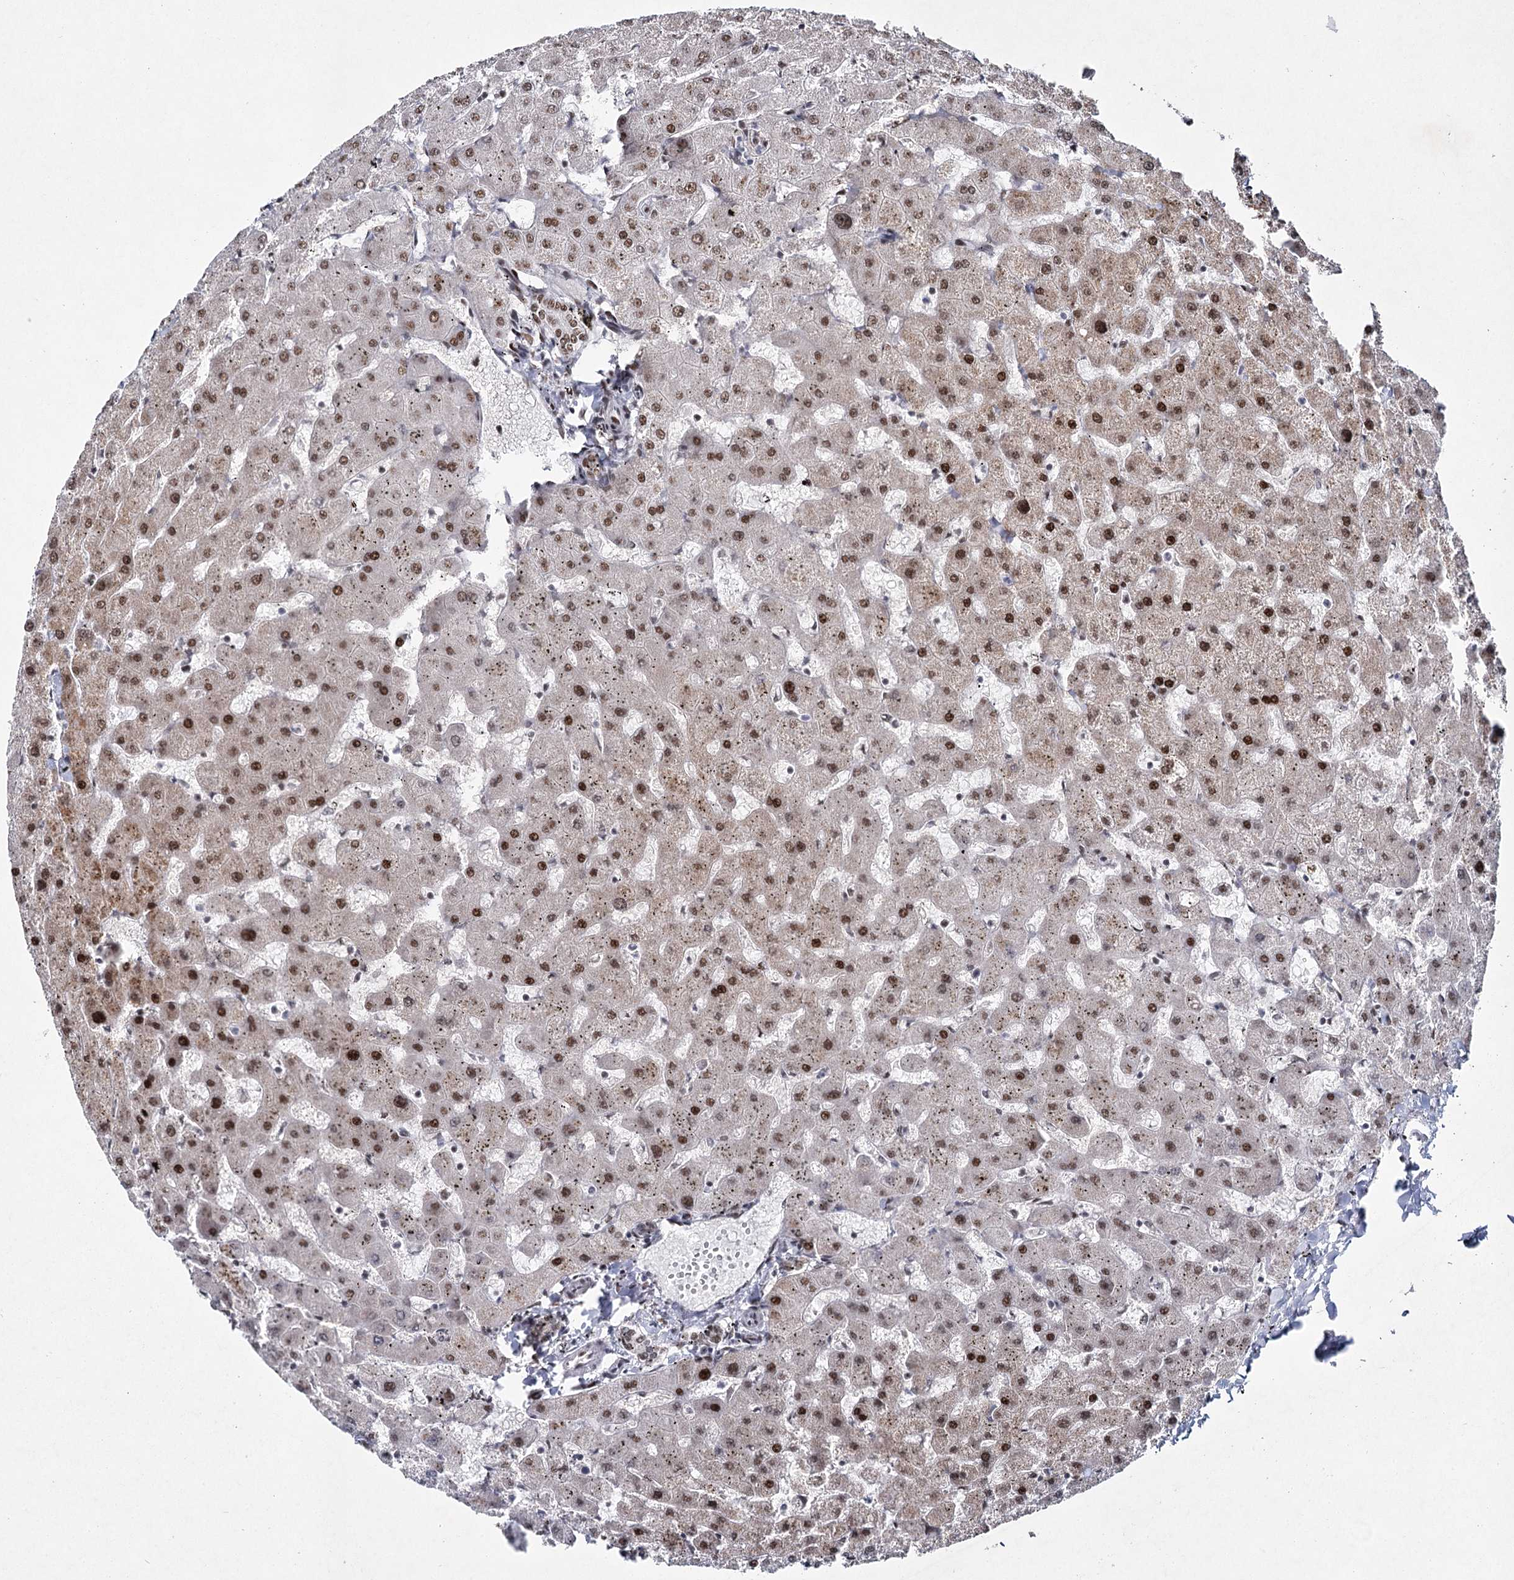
{"staining": {"intensity": "strong", "quantity": ">75%", "location": "nuclear"}, "tissue": "liver", "cell_type": "Cholangiocytes", "image_type": "normal", "snomed": [{"axis": "morphology", "description": "Normal tissue, NOS"}, {"axis": "topography", "description": "Liver"}], "caption": "Immunohistochemistry micrograph of benign liver: human liver stained using IHC reveals high levels of strong protein expression localized specifically in the nuclear of cholangiocytes, appearing as a nuclear brown color.", "gene": "SCAF8", "patient": {"sex": "female", "age": 63}}